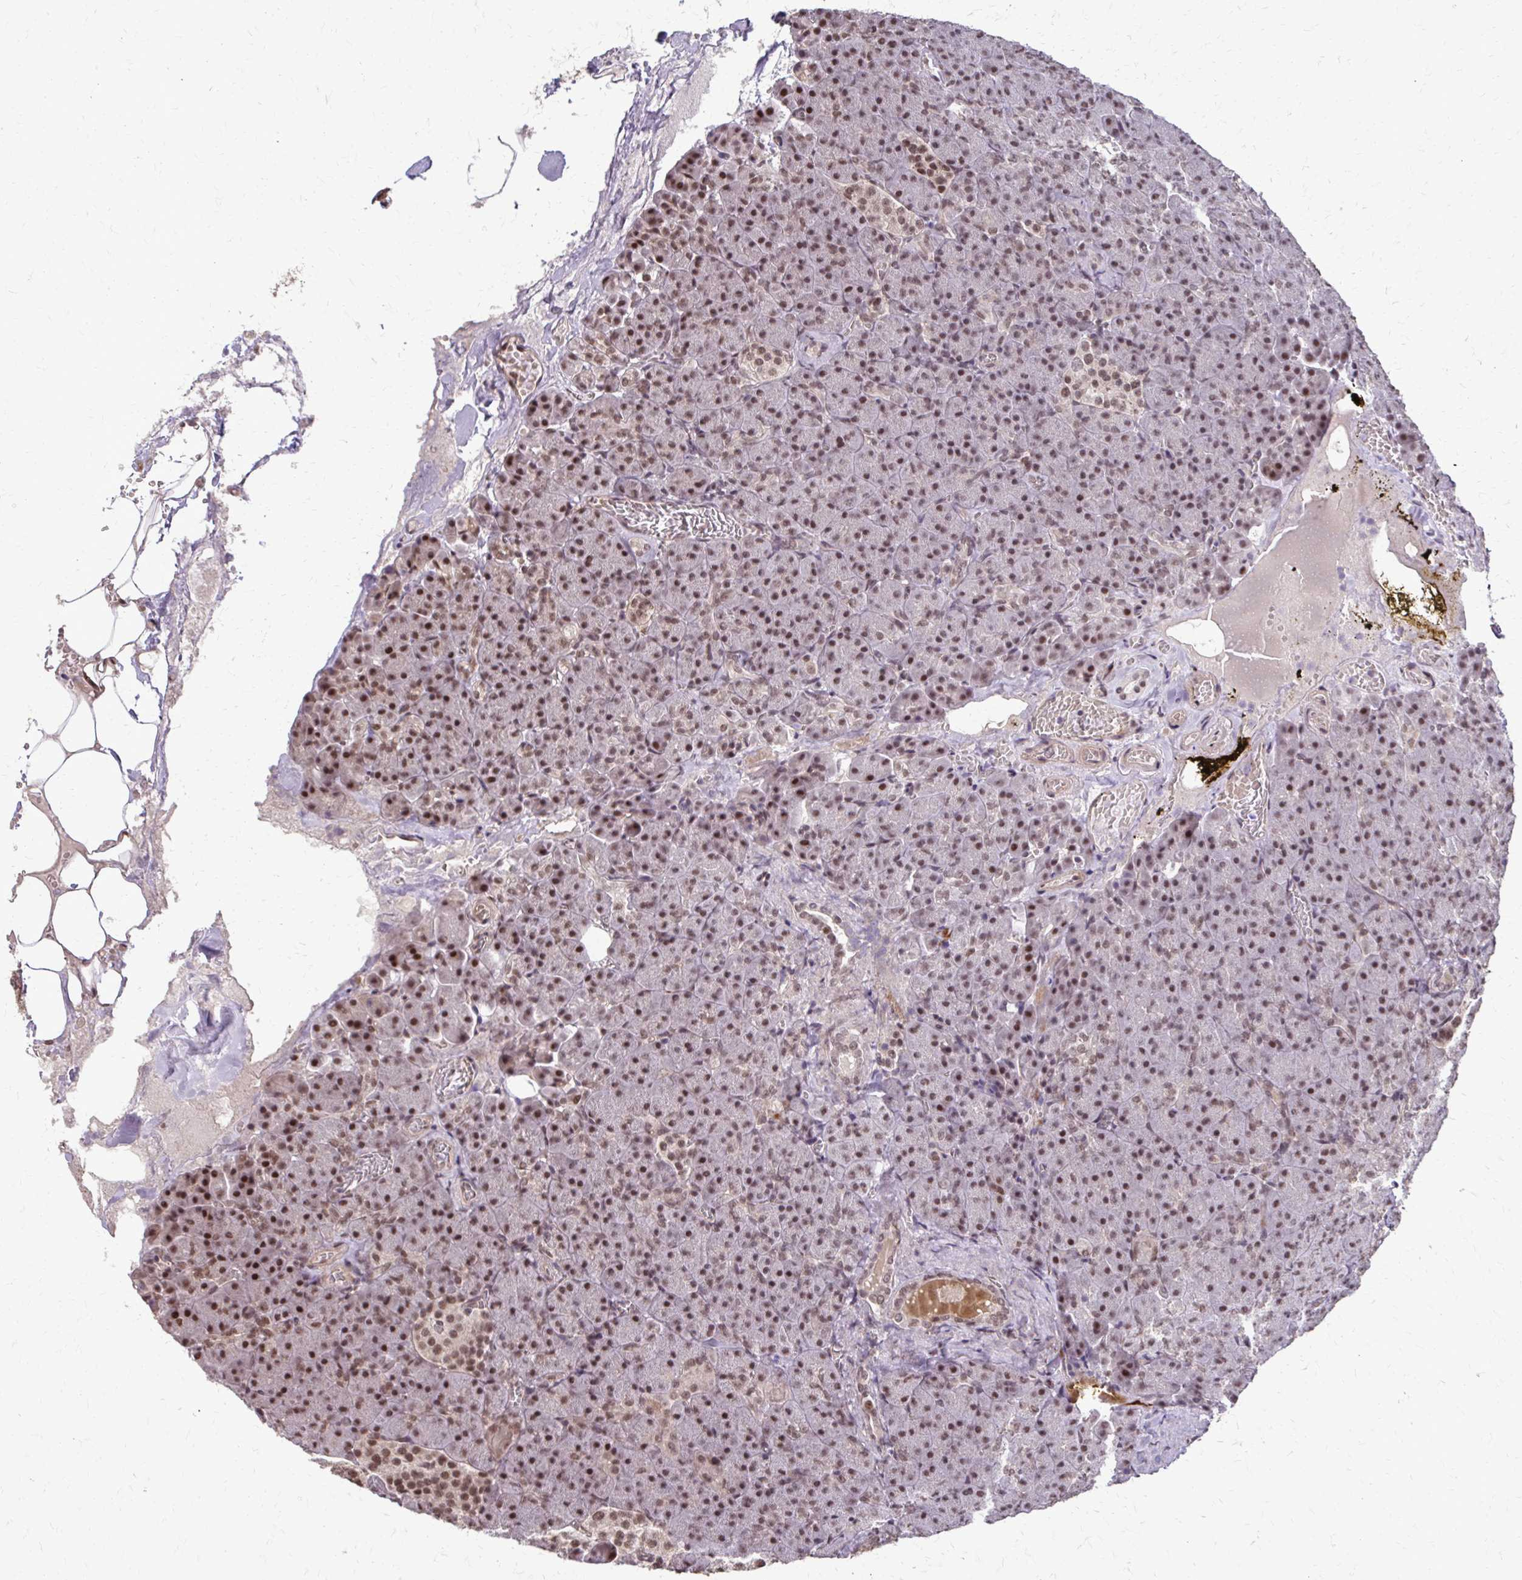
{"staining": {"intensity": "moderate", "quantity": ">75%", "location": "nuclear"}, "tissue": "pancreas", "cell_type": "Exocrine glandular cells", "image_type": "normal", "snomed": [{"axis": "morphology", "description": "Normal tissue, NOS"}, {"axis": "topography", "description": "Pancreas"}], "caption": "Immunohistochemistry (DAB) staining of normal human pancreas reveals moderate nuclear protein expression in about >75% of exocrine glandular cells. The staining was performed using DAB to visualize the protein expression in brown, while the nuclei were stained in blue with hematoxylin (Magnification: 20x).", "gene": "SS18", "patient": {"sex": "female", "age": 74}}